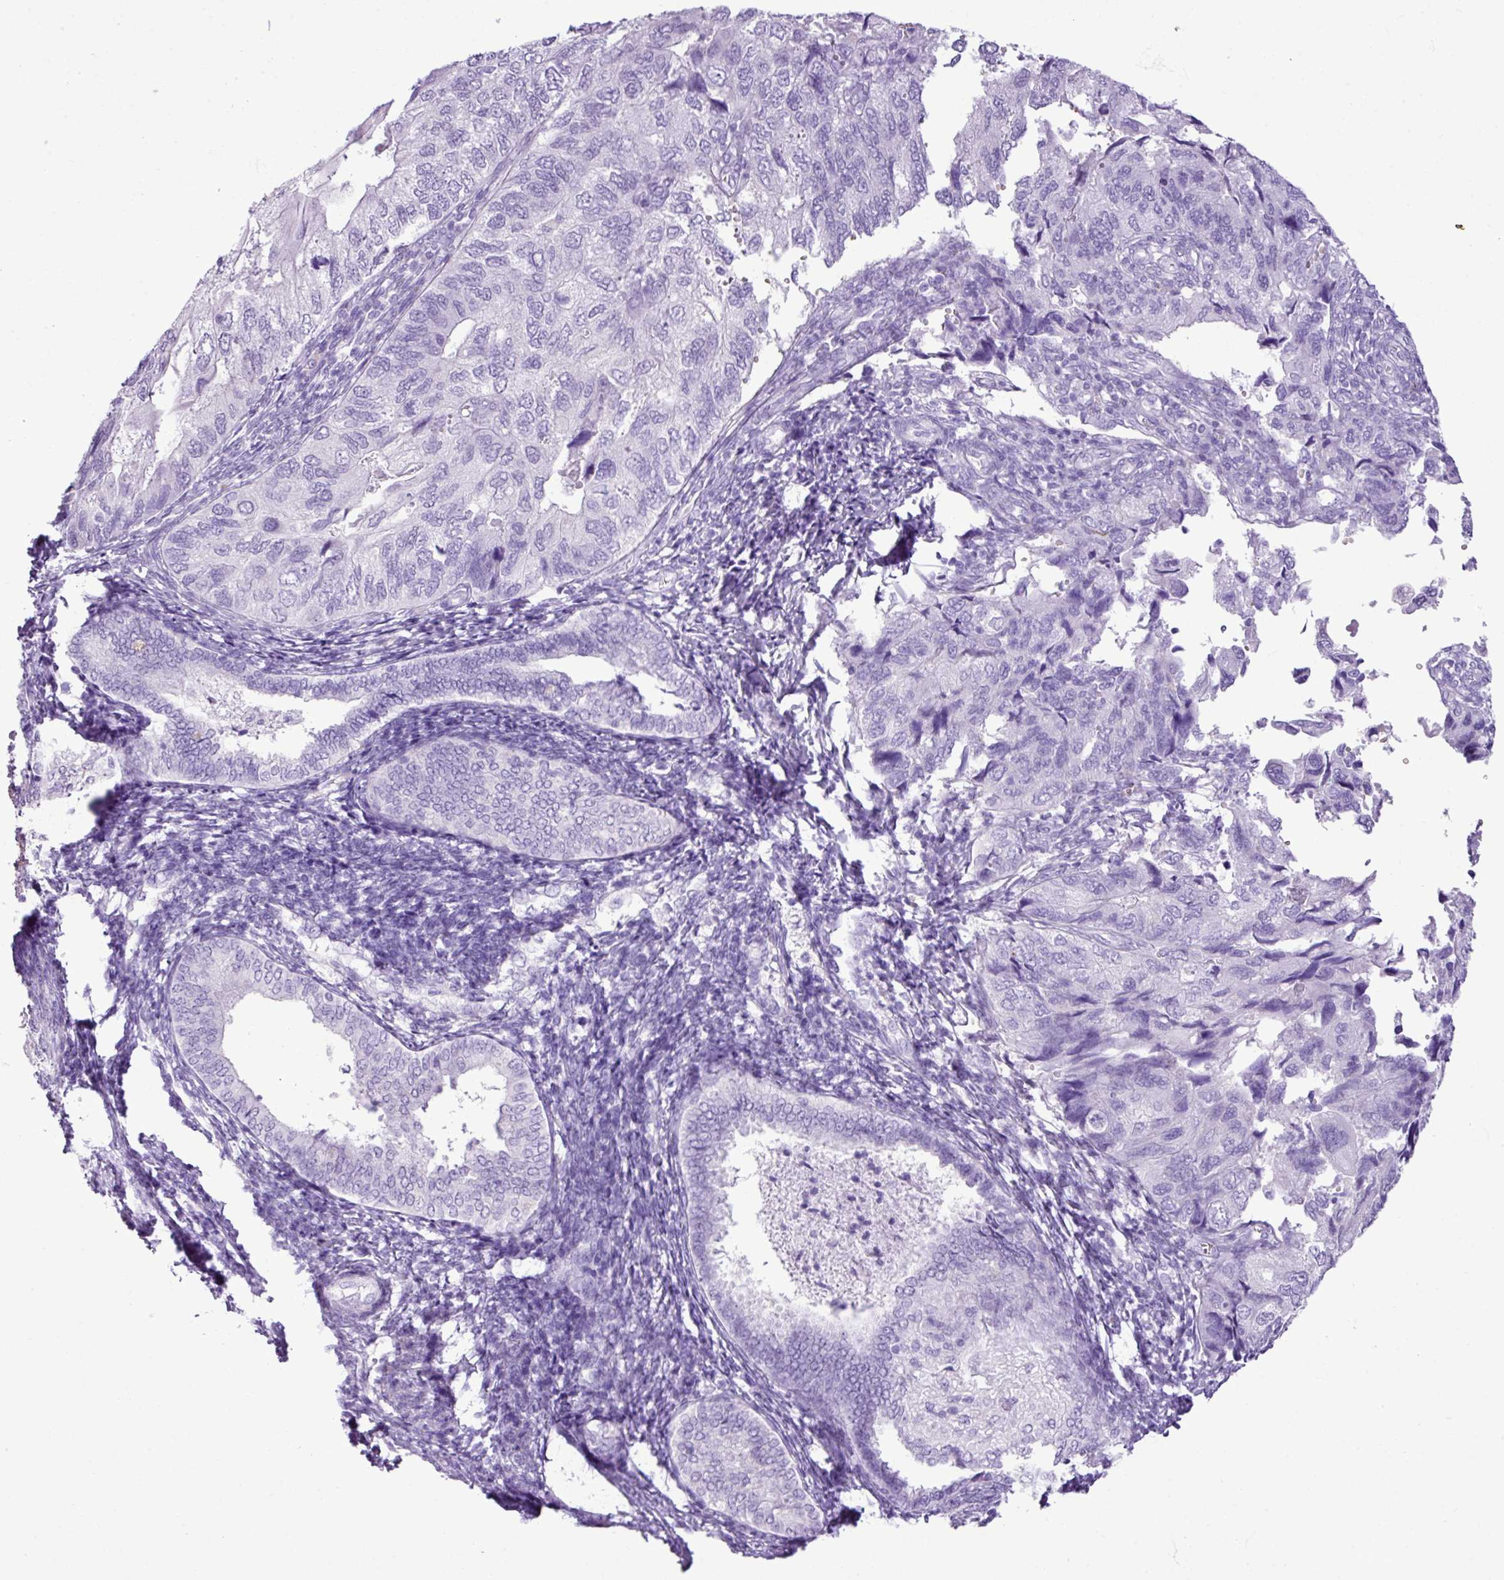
{"staining": {"intensity": "negative", "quantity": "none", "location": "none"}, "tissue": "endometrial cancer", "cell_type": "Tumor cells", "image_type": "cancer", "snomed": [{"axis": "morphology", "description": "Carcinoma, NOS"}, {"axis": "topography", "description": "Uterus"}], "caption": "The image demonstrates no significant staining in tumor cells of carcinoma (endometrial).", "gene": "ZSCAN5A", "patient": {"sex": "female", "age": 76}}